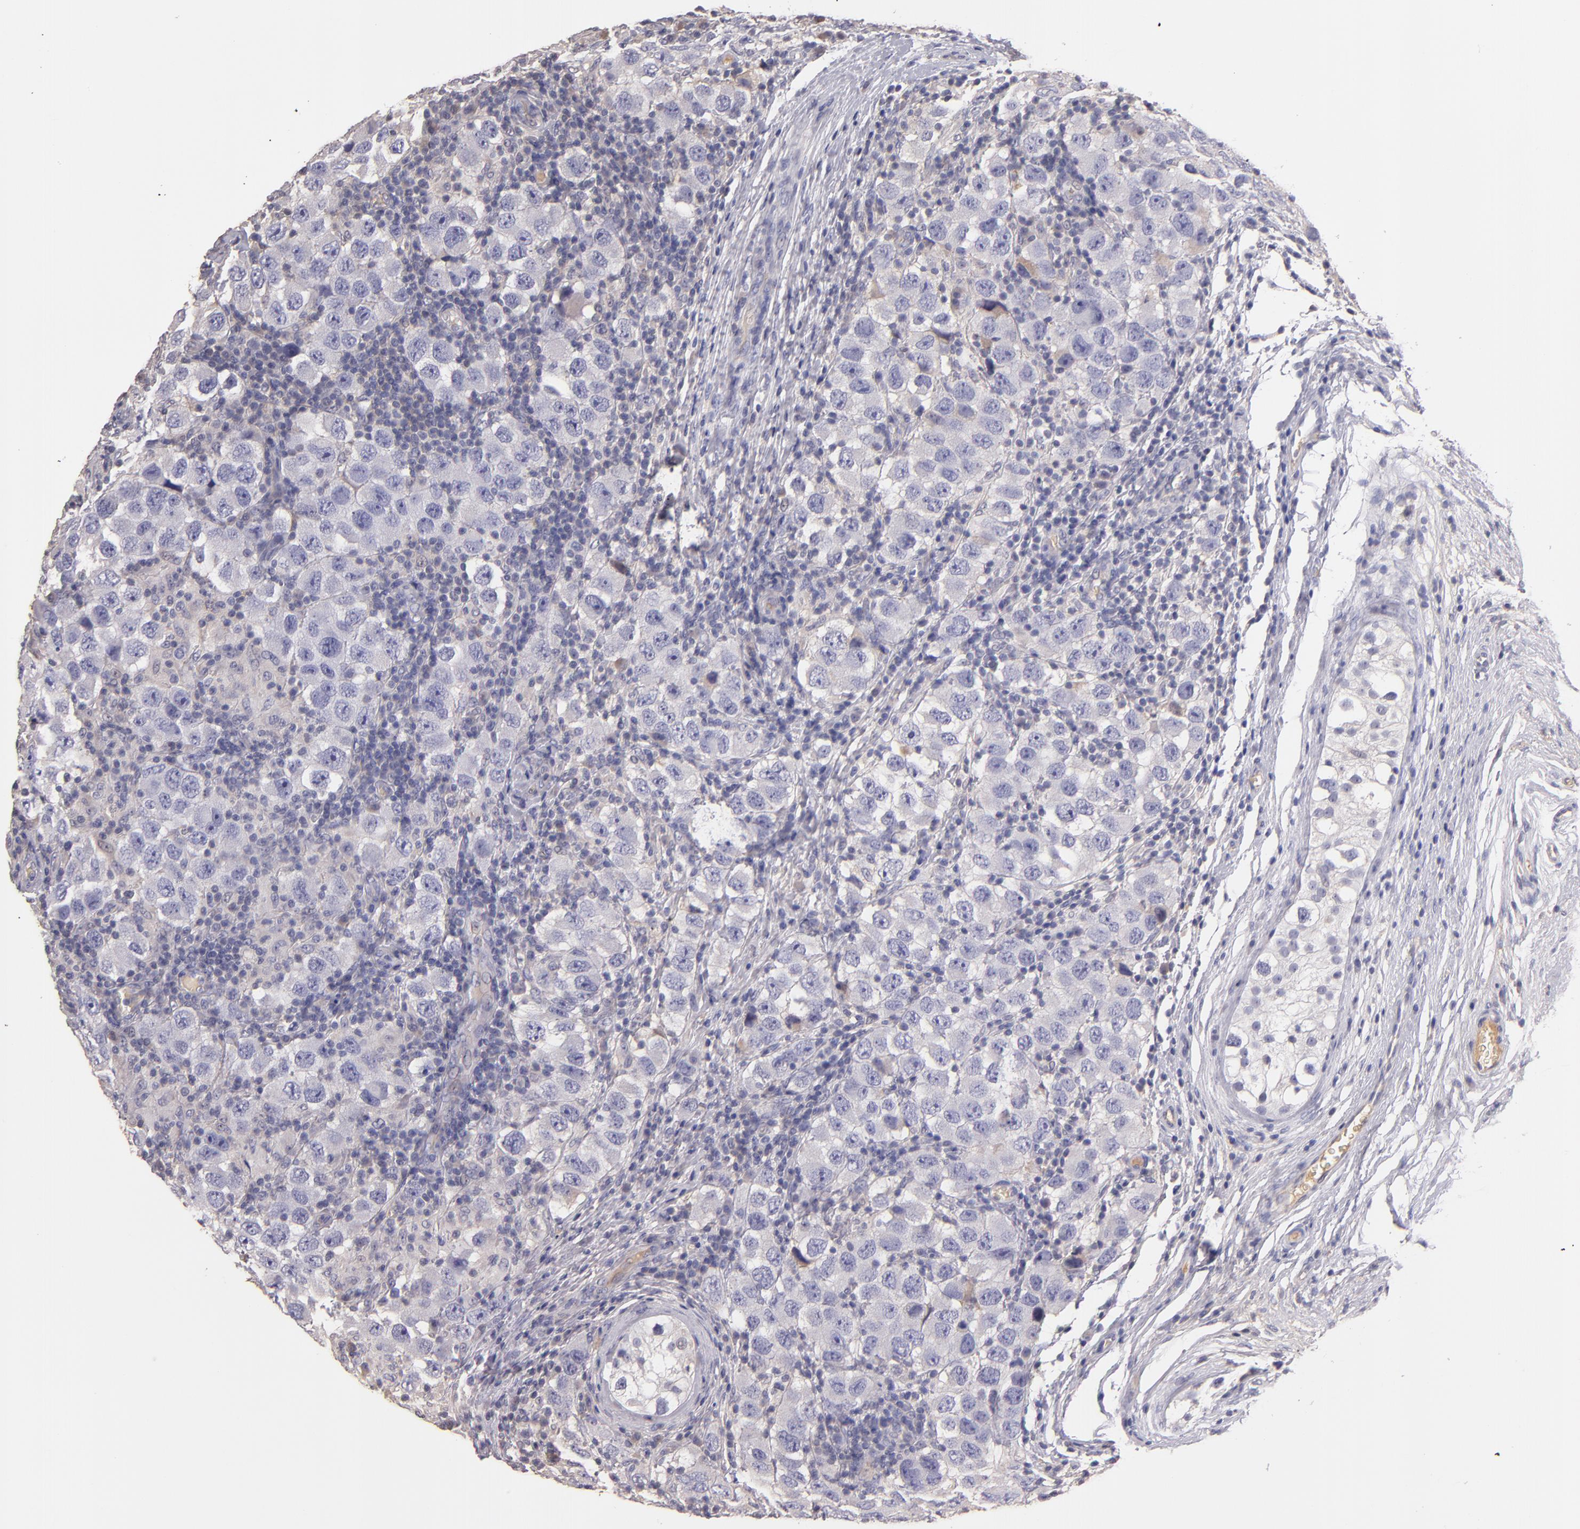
{"staining": {"intensity": "weak", "quantity": "<25%", "location": "cytoplasmic/membranous"}, "tissue": "testis cancer", "cell_type": "Tumor cells", "image_type": "cancer", "snomed": [{"axis": "morphology", "description": "Carcinoma, Embryonal, NOS"}, {"axis": "topography", "description": "Testis"}], "caption": "A high-resolution image shows IHC staining of embryonal carcinoma (testis), which exhibits no significant staining in tumor cells. (DAB immunohistochemistry (IHC) visualized using brightfield microscopy, high magnification).", "gene": "SERPINC1", "patient": {"sex": "male", "age": 21}}